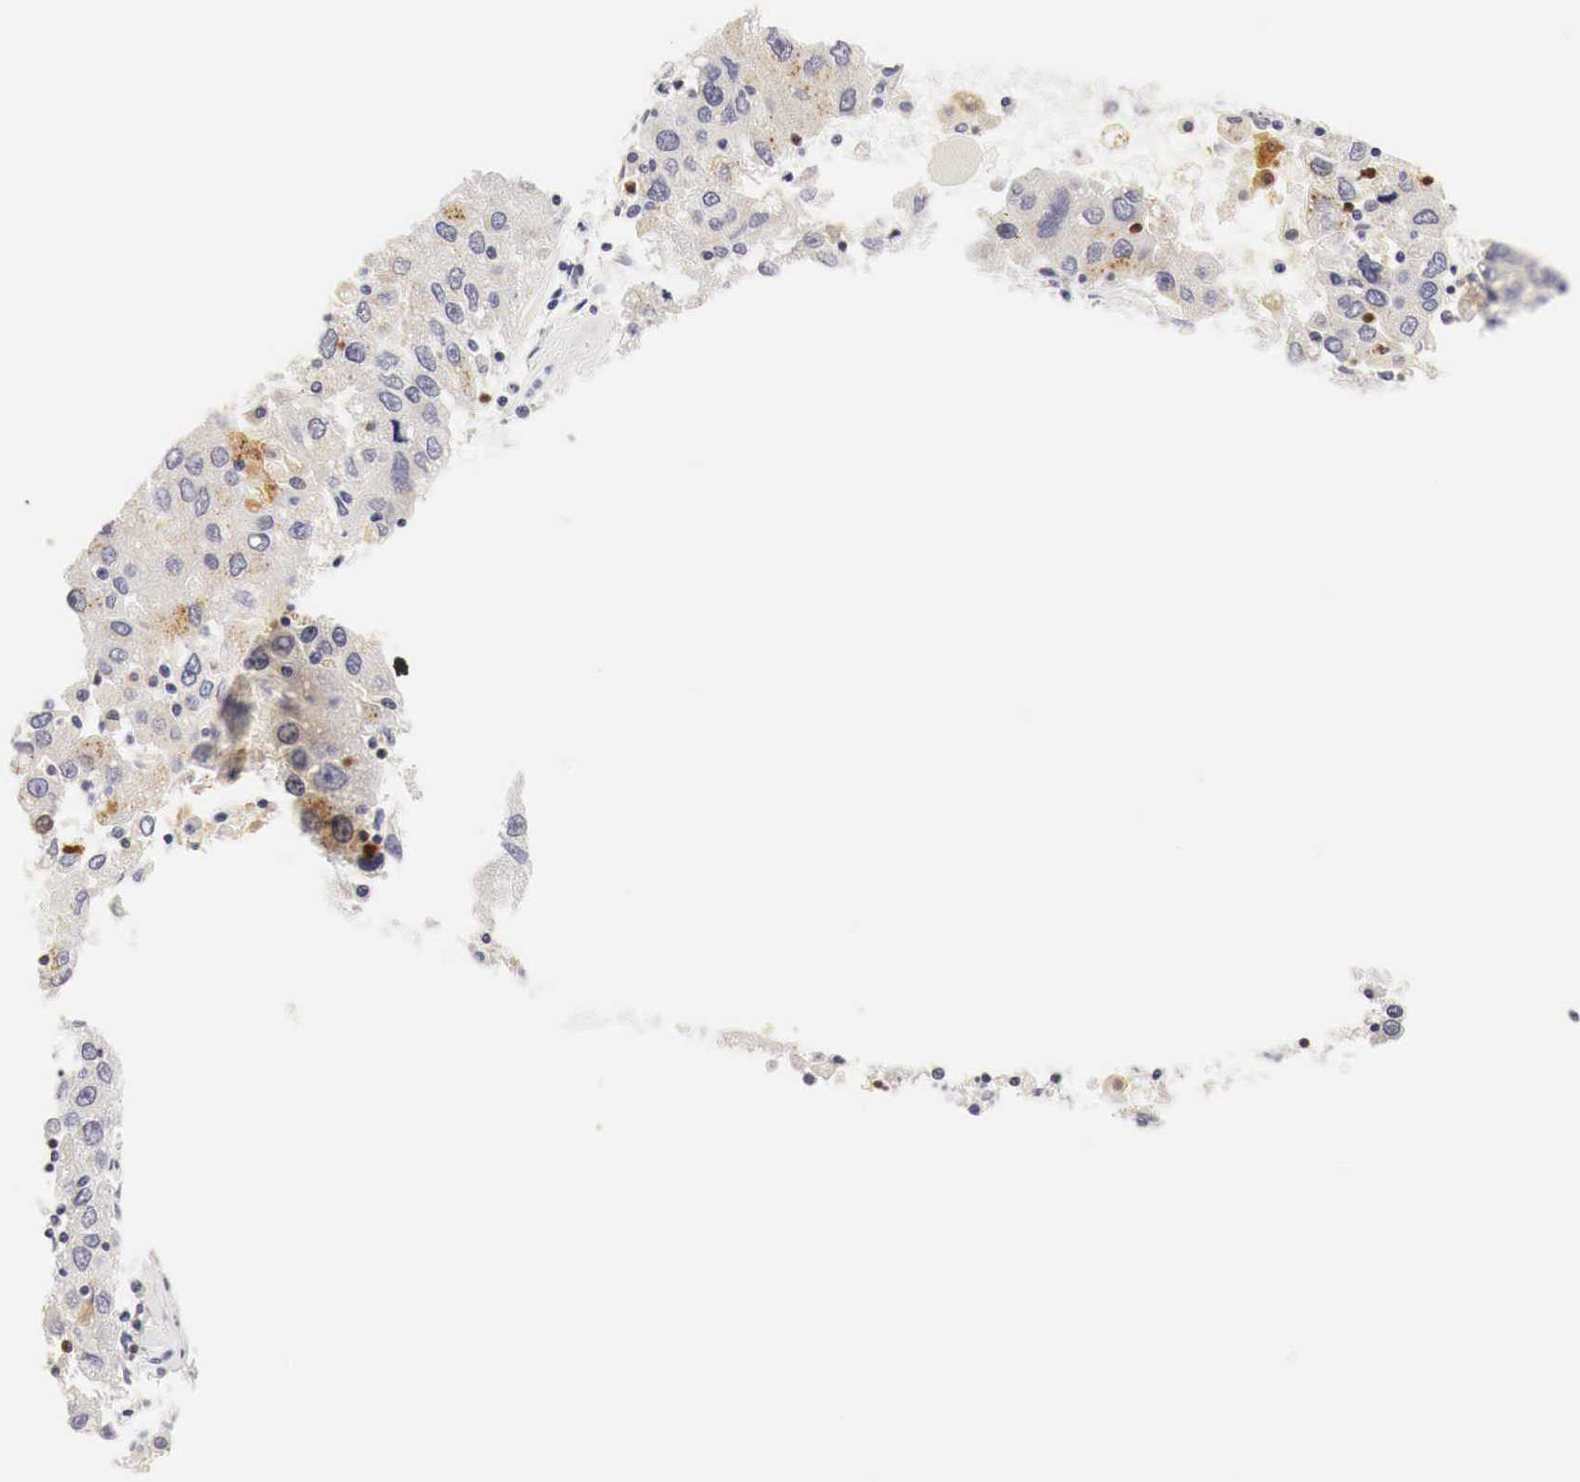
{"staining": {"intensity": "weak", "quantity": "25%-75%", "location": "cytoplasmic/membranous"}, "tissue": "liver cancer", "cell_type": "Tumor cells", "image_type": "cancer", "snomed": [{"axis": "morphology", "description": "Carcinoma, Hepatocellular, NOS"}, {"axis": "topography", "description": "Liver"}], "caption": "Immunohistochemical staining of human hepatocellular carcinoma (liver) demonstrates low levels of weak cytoplasmic/membranous protein staining in approximately 25%-75% of tumor cells.", "gene": "CASP3", "patient": {"sex": "male", "age": 49}}